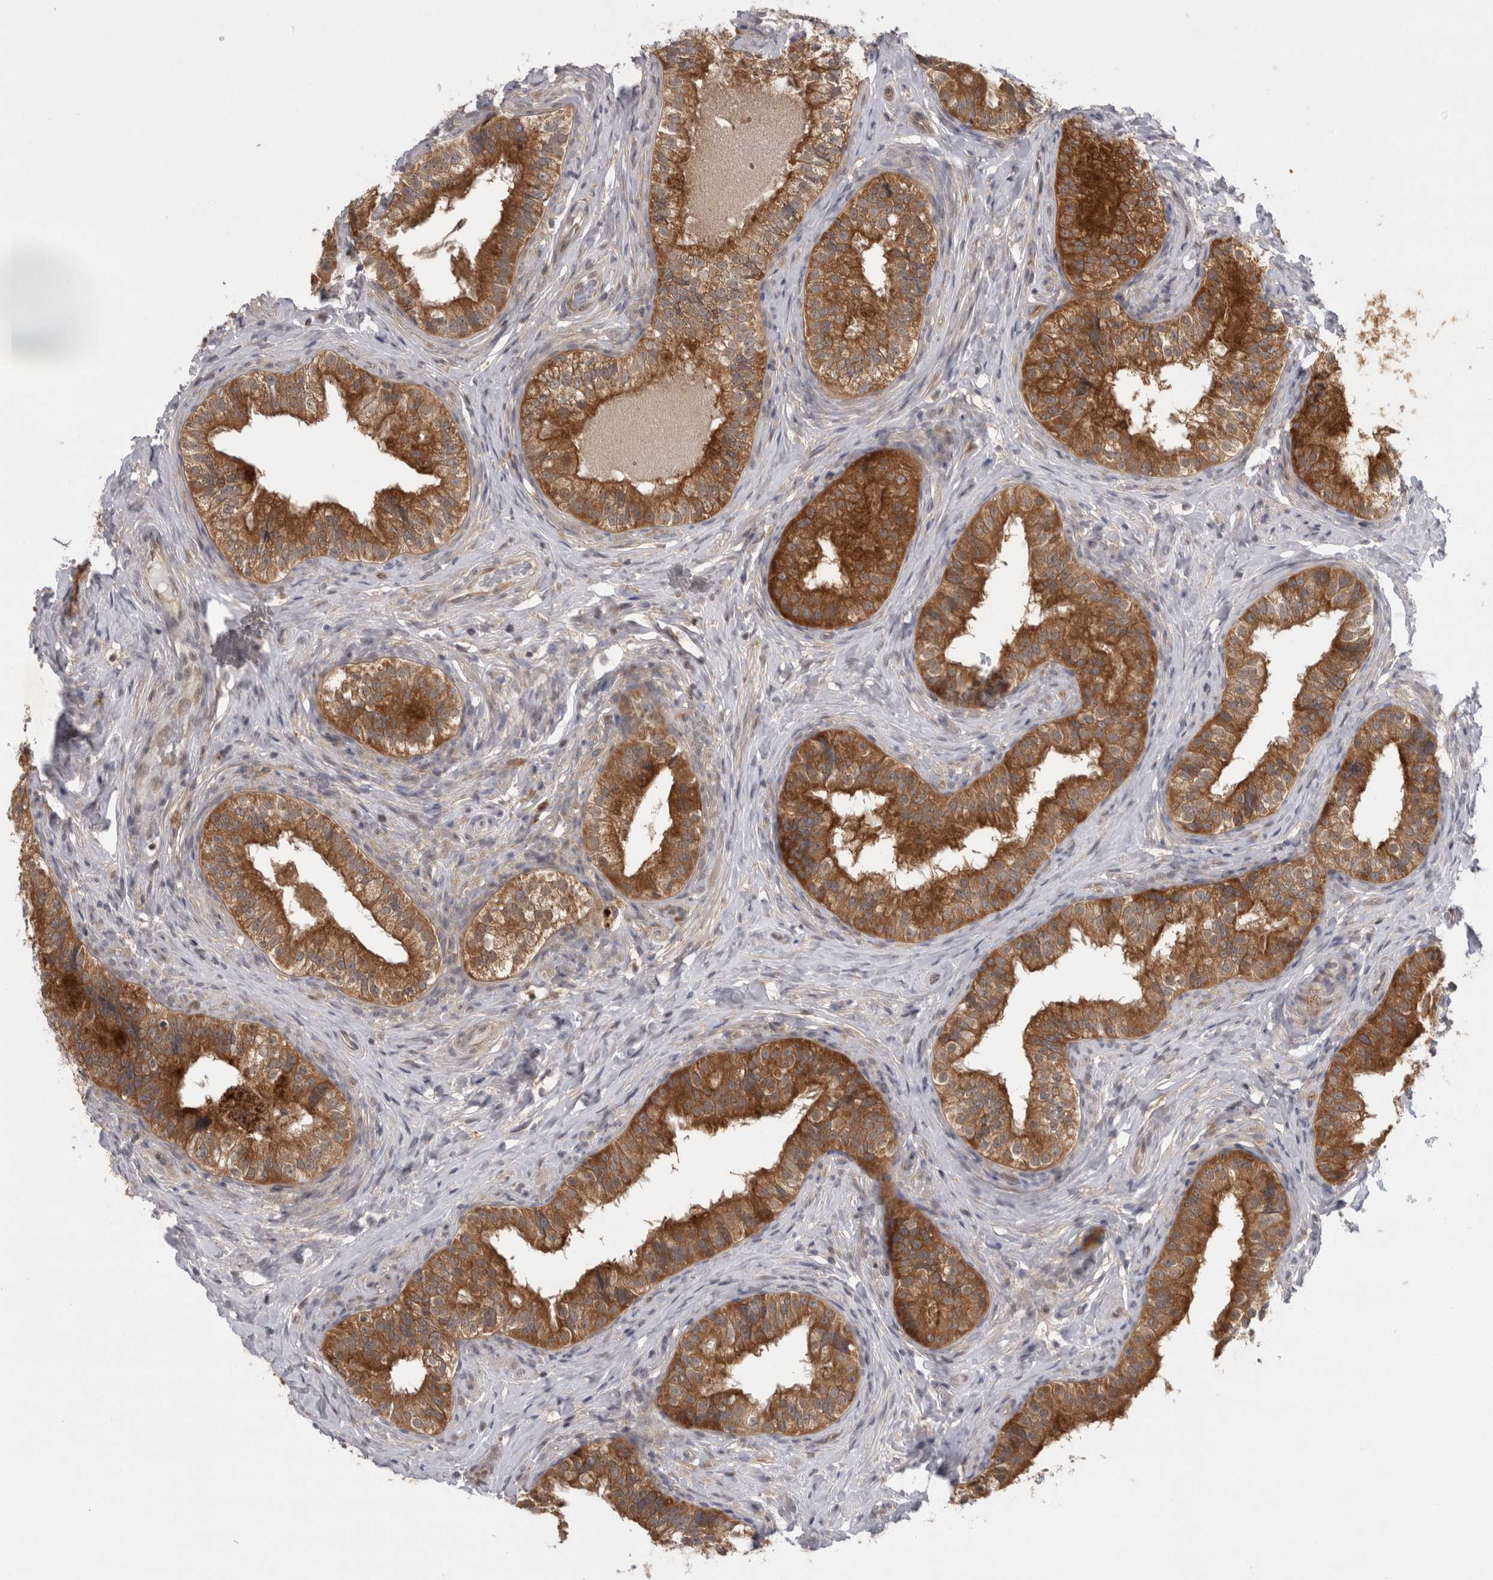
{"staining": {"intensity": "strong", "quantity": ">75%", "location": "cytoplasmic/membranous"}, "tissue": "epididymis", "cell_type": "Glandular cells", "image_type": "normal", "snomed": [{"axis": "morphology", "description": "Normal tissue, NOS"}, {"axis": "topography", "description": "Epididymis"}], "caption": "Immunohistochemistry (DAB) staining of unremarkable human epididymis exhibits strong cytoplasmic/membranous protein expression in about >75% of glandular cells. (IHC, brightfield microscopy, high magnification).", "gene": "PSMB2", "patient": {"sex": "male", "age": 49}}